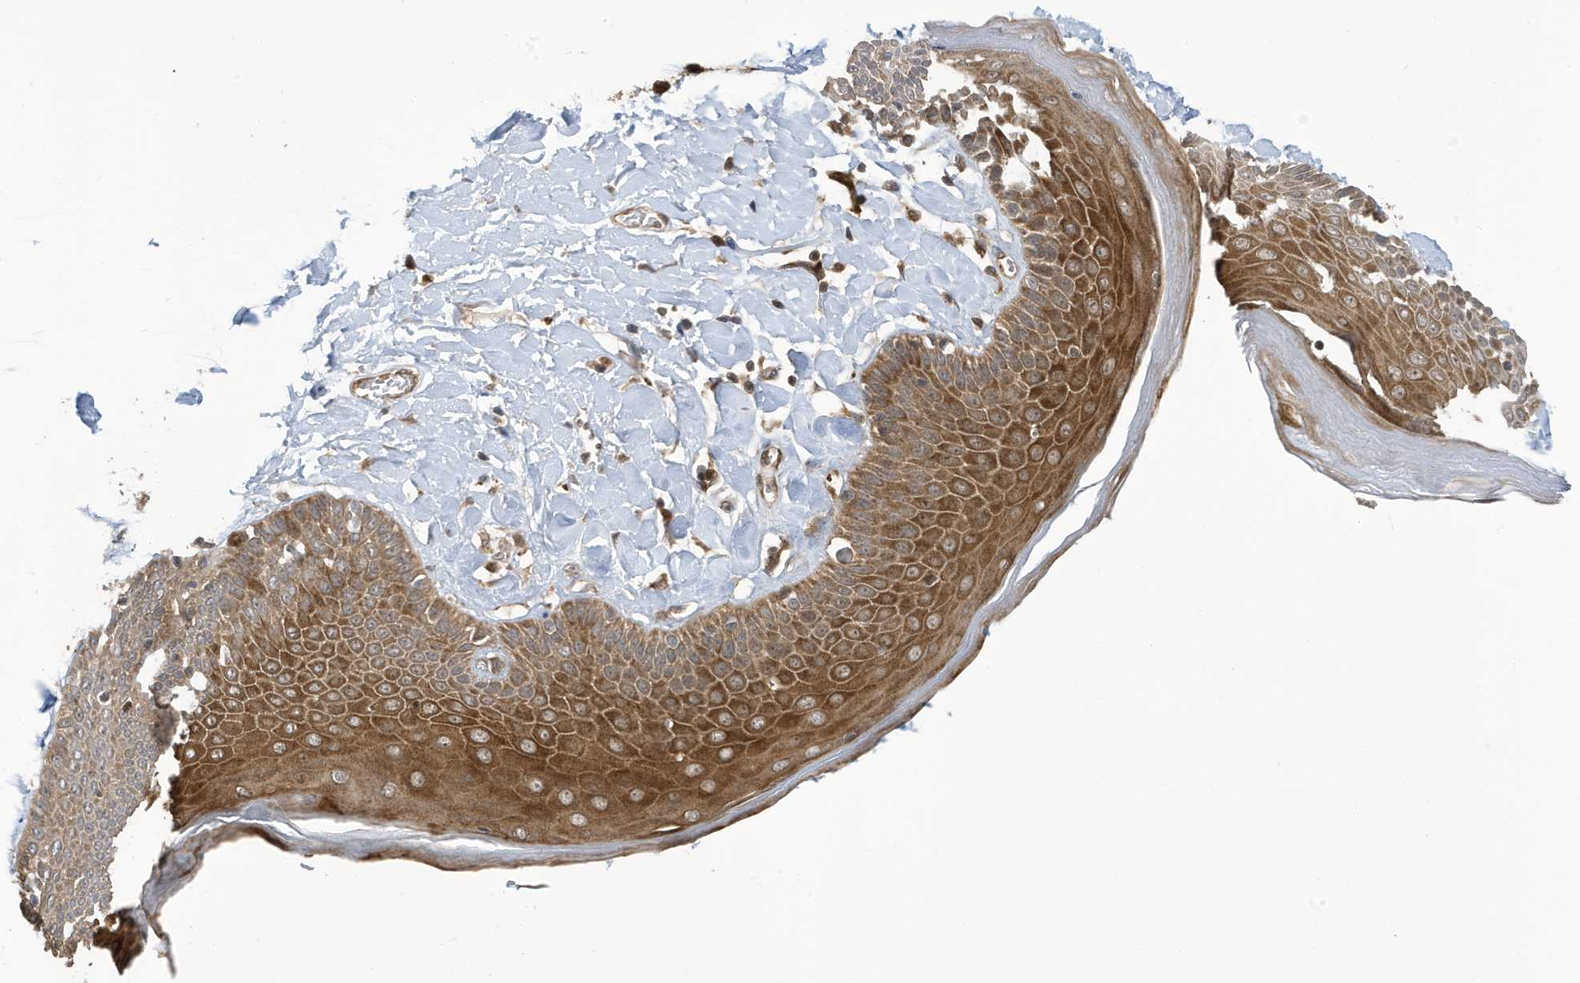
{"staining": {"intensity": "strong", "quantity": ">75%", "location": "cytoplasmic/membranous"}, "tissue": "skin", "cell_type": "Epidermal cells", "image_type": "normal", "snomed": [{"axis": "morphology", "description": "Normal tissue, NOS"}, {"axis": "topography", "description": "Anal"}], "caption": "An immunohistochemistry image of normal tissue is shown. Protein staining in brown shows strong cytoplasmic/membranous positivity in skin within epidermal cells. The staining is performed using DAB (3,3'-diaminobenzidine) brown chromogen to label protein expression. The nuclei are counter-stained blue using hematoxylin.", "gene": "NCOA7", "patient": {"sex": "male", "age": 69}}